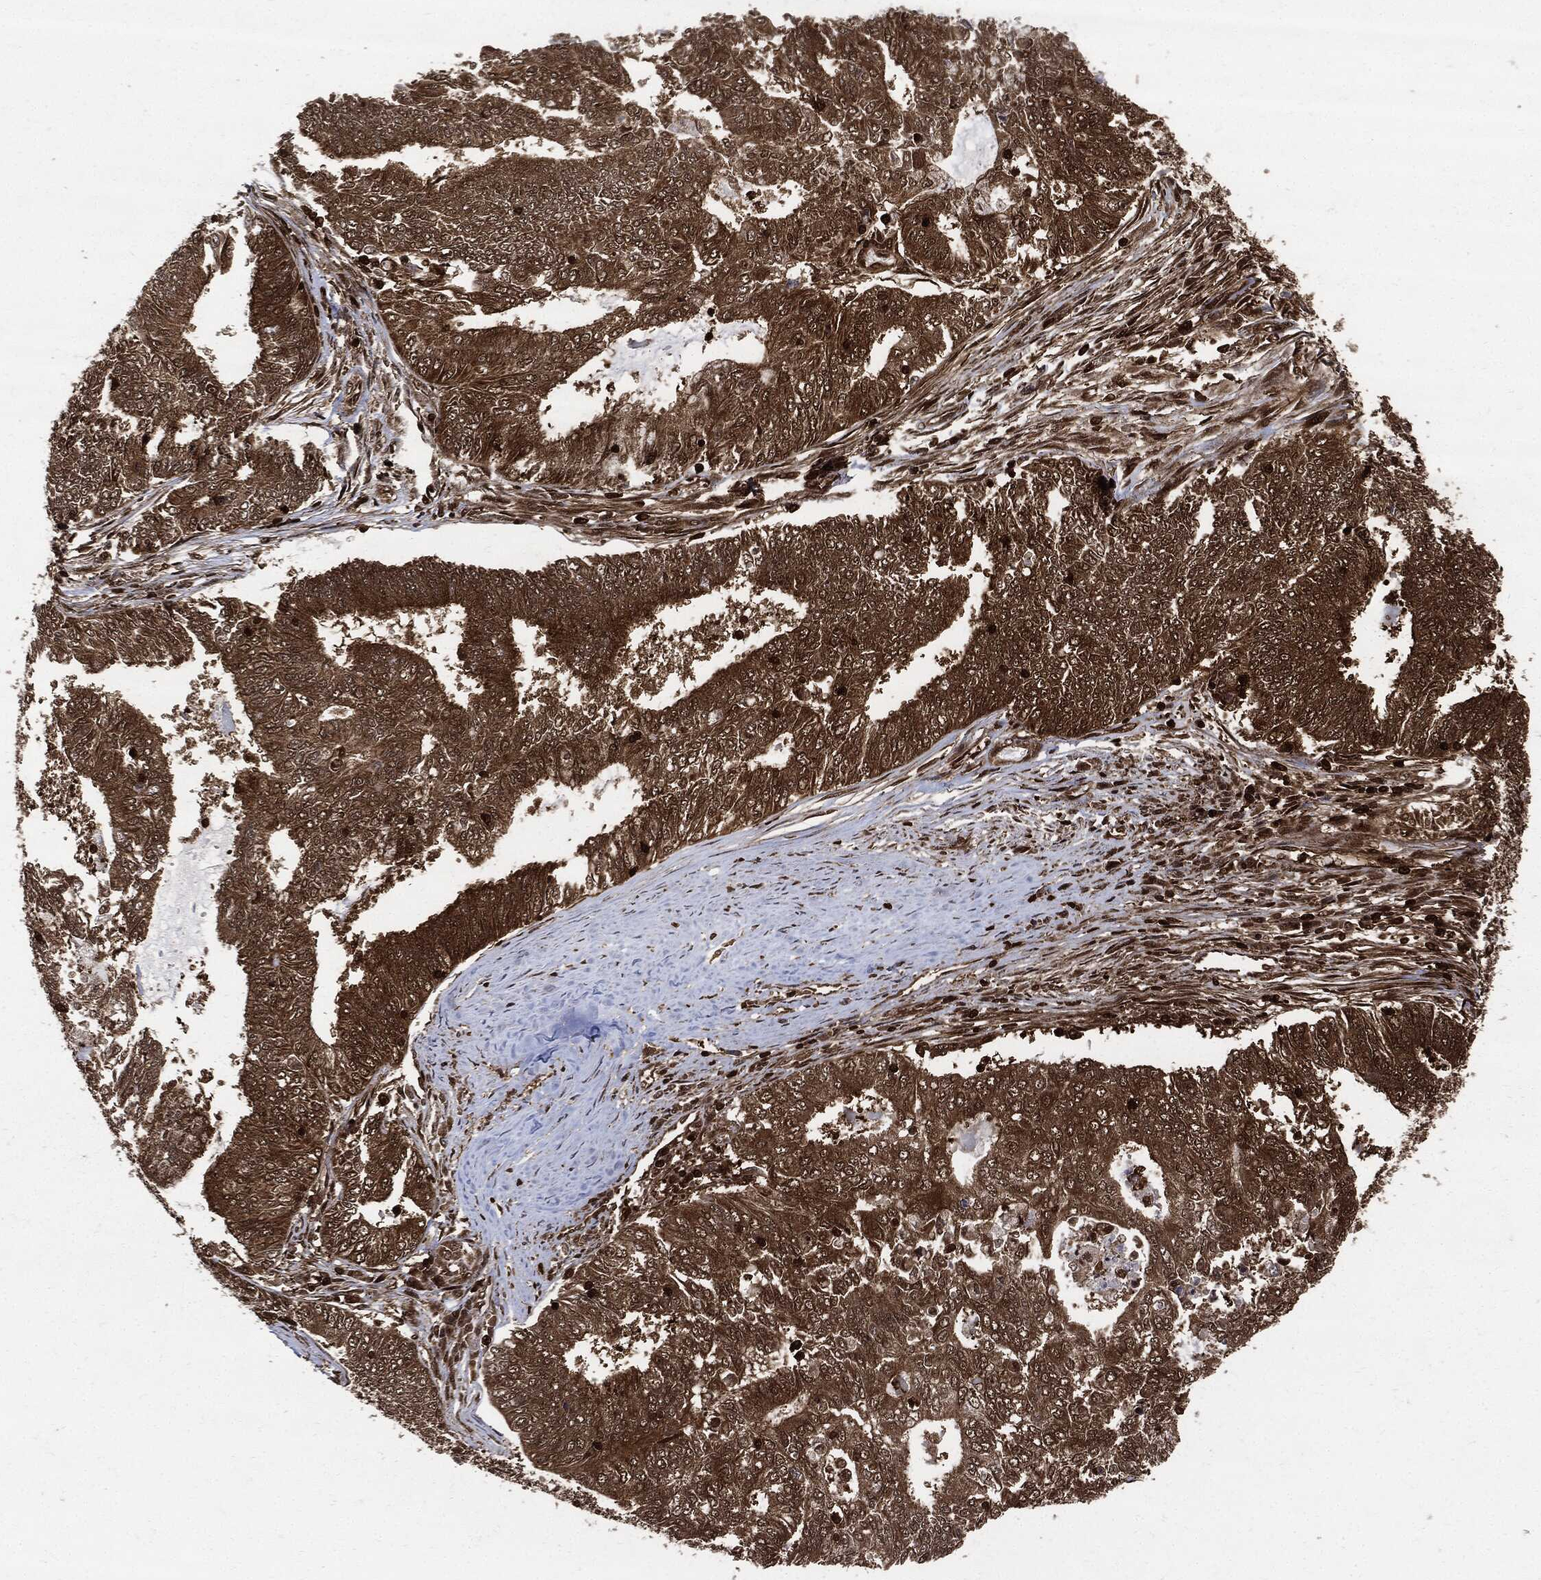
{"staining": {"intensity": "moderate", "quantity": ">75%", "location": "cytoplasmic/membranous"}, "tissue": "endometrial cancer", "cell_type": "Tumor cells", "image_type": "cancer", "snomed": [{"axis": "morphology", "description": "Adenocarcinoma, NOS"}, {"axis": "topography", "description": "Endometrium"}], "caption": "High-power microscopy captured an IHC photomicrograph of endometrial adenocarcinoma, revealing moderate cytoplasmic/membranous positivity in approximately >75% of tumor cells.", "gene": "YWHAB", "patient": {"sex": "female", "age": 62}}